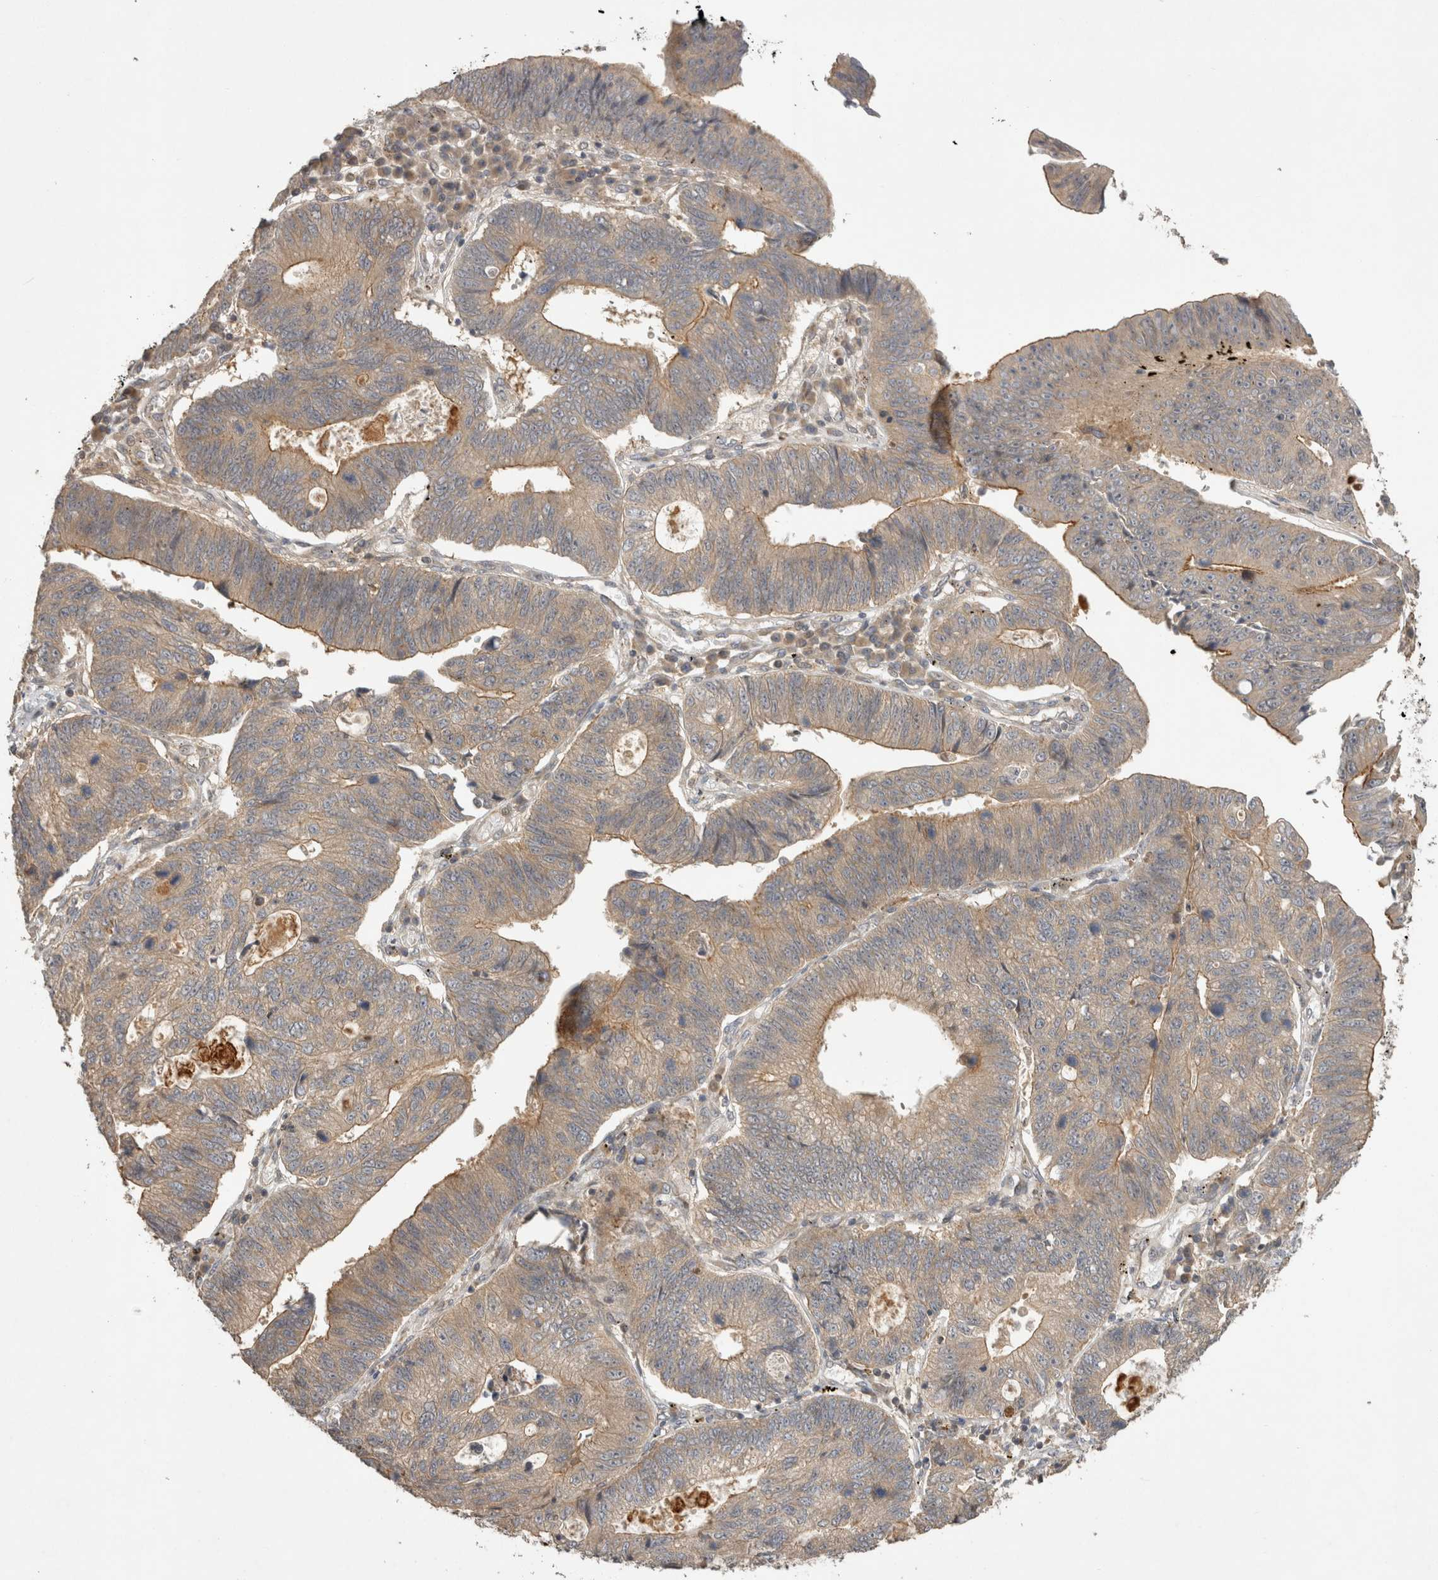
{"staining": {"intensity": "moderate", "quantity": "25%-75%", "location": "cytoplasmic/membranous"}, "tissue": "stomach cancer", "cell_type": "Tumor cells", "image_type": "cancer", "snomed": [{"axis": "morphology", "description": "Adenocarcinoma, NOS"}, {"axis": "topography", "description": "Stomach"}], "caption": "Tumor cells exhibit moderate cytoplasmic/membranous staining in about 25%-75% of cells in stomach adenocarcinoma. (brown staining indicates protein expression, while blue staining denotes nuclei).", "gene": "PPP1R42", "patient": {"sex": "male", "age": 59}}